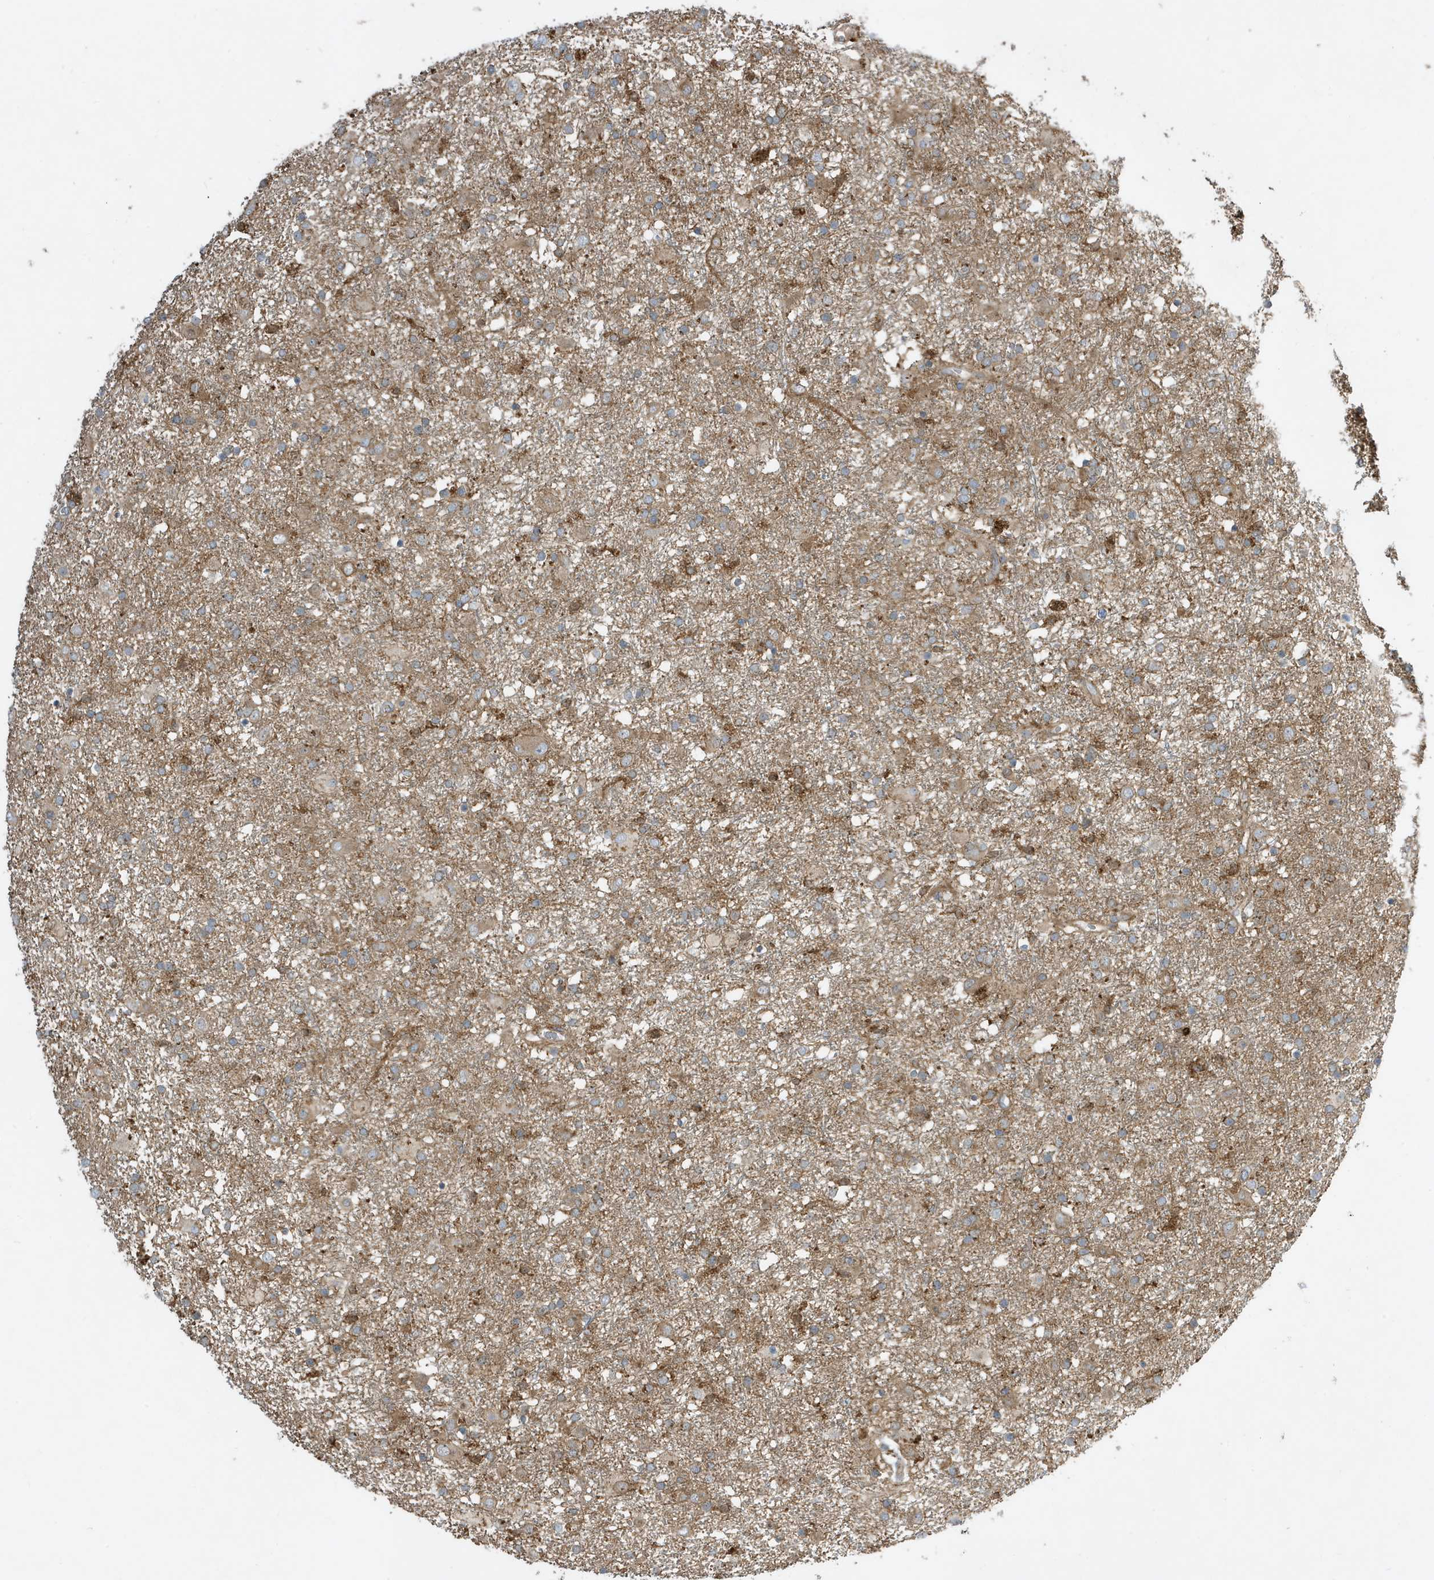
{"staining": {"intensity": "weak", "quantity": "25%-75%", "location": "cytoplasmic/membranous"}, "tissue": "glioma", "cell_type": "Tumor cells", "image_type": "cancer", "snomed": [{"axis": "morphology", "description": "Glioma, malignant, Low grade"}, {"axis": "topography", "description": "Brain"}], "caption": "Glioma stained with DAB IHC demonstrates low levels of weak cytoplasmic/membranous staining in approximately 25%-75% of tumor cells.", "gene": "ABTB1", "patient": {"sex": "male", "age": 65}}